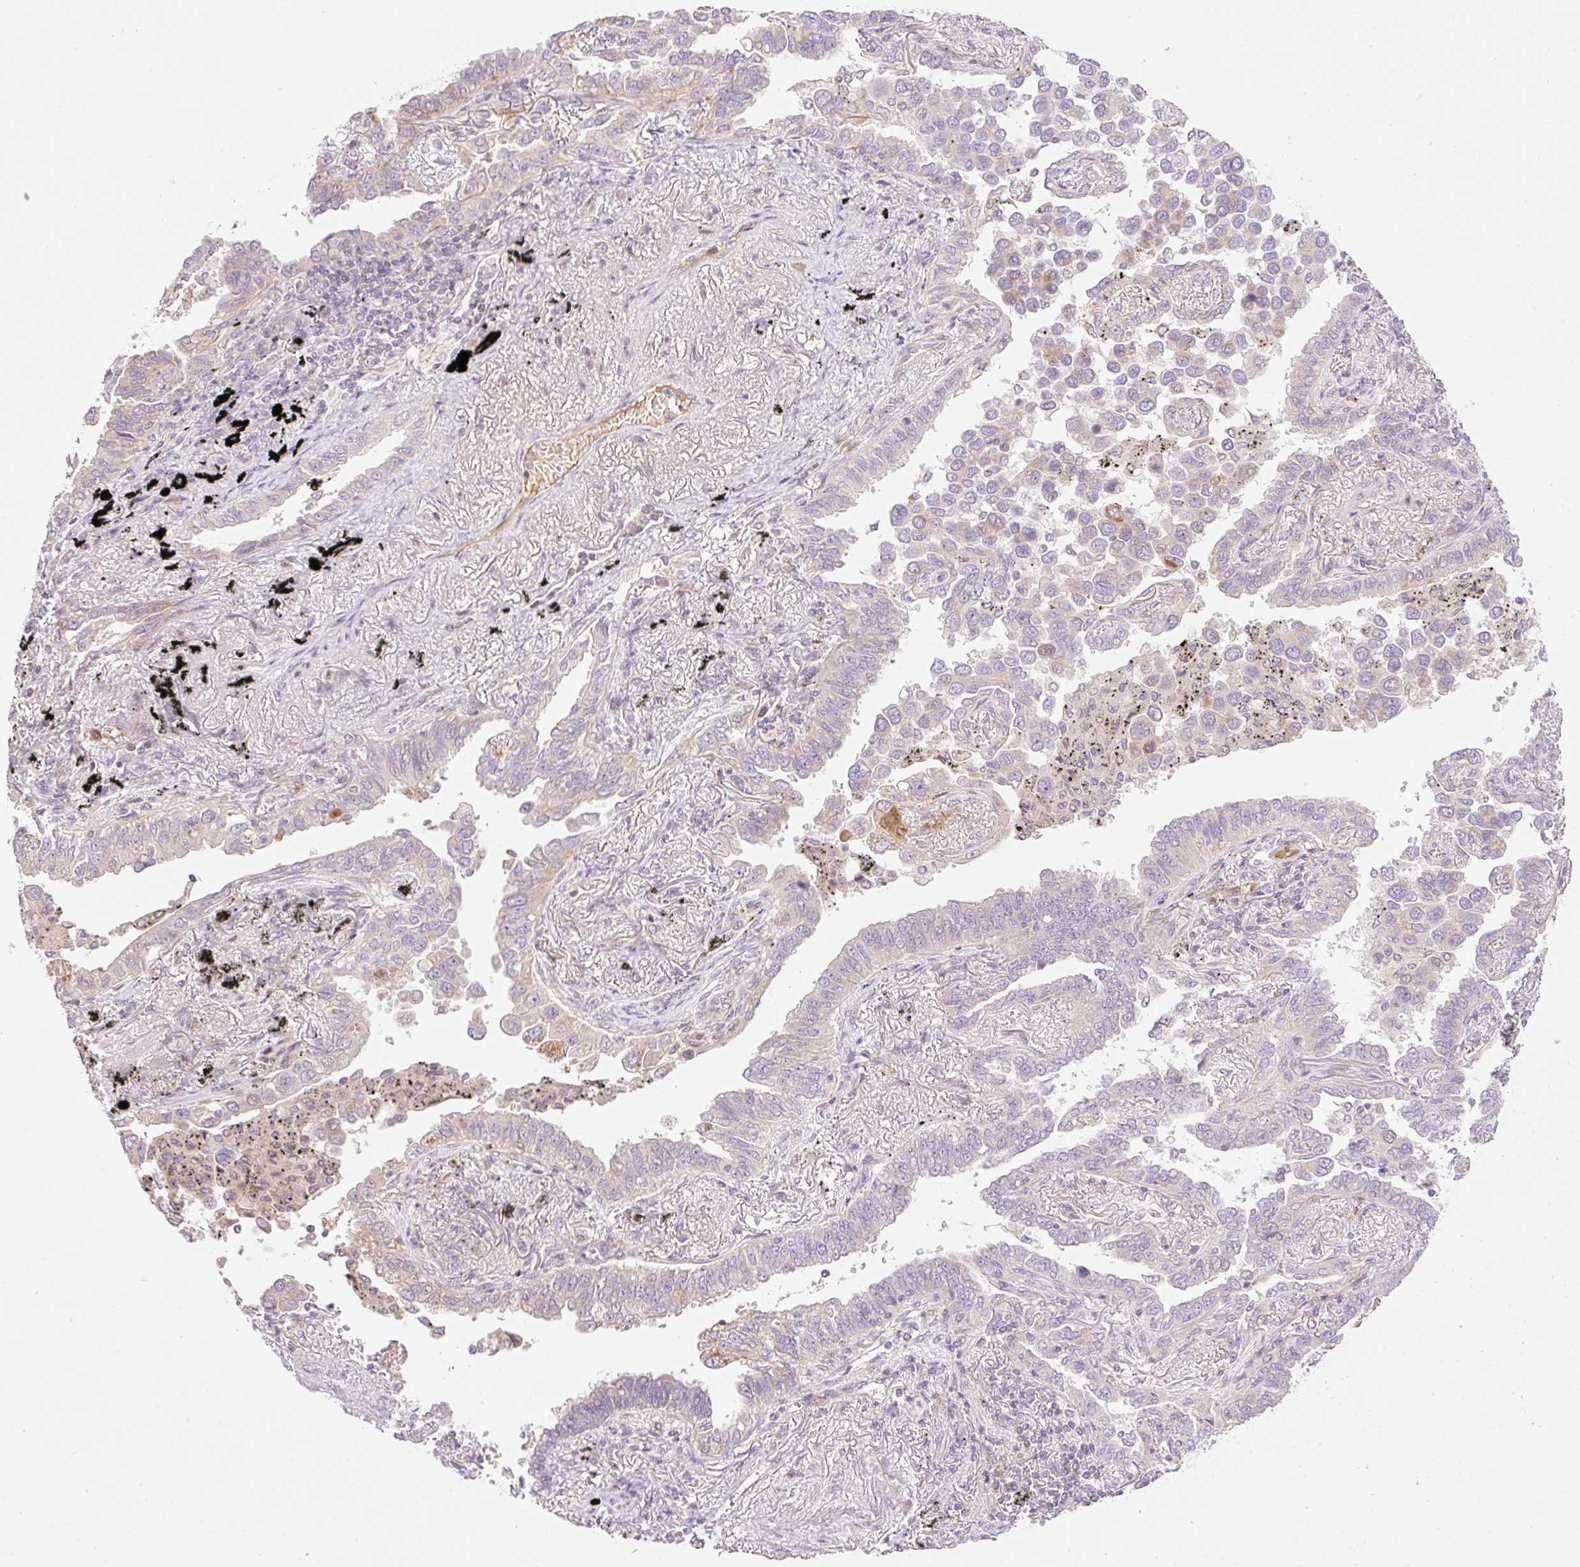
{"staining": {"intensity": "negative", "quantity": "none", "location": "none"}, "tissue": "lung cancer", "cell_type": "Tumor cells", "image_type": "cancer", "snomed": [{"axis": "morphology", "description": "Adenocarcinoma, NOS"}, {"axis": "topography", "description": "Lung"}], "caption": "Tumor cells are negative for brown protein staining in lung adenocarcinoma.", "gene": "ZNF394", "patient": {"sex": "male", "age": 67}}